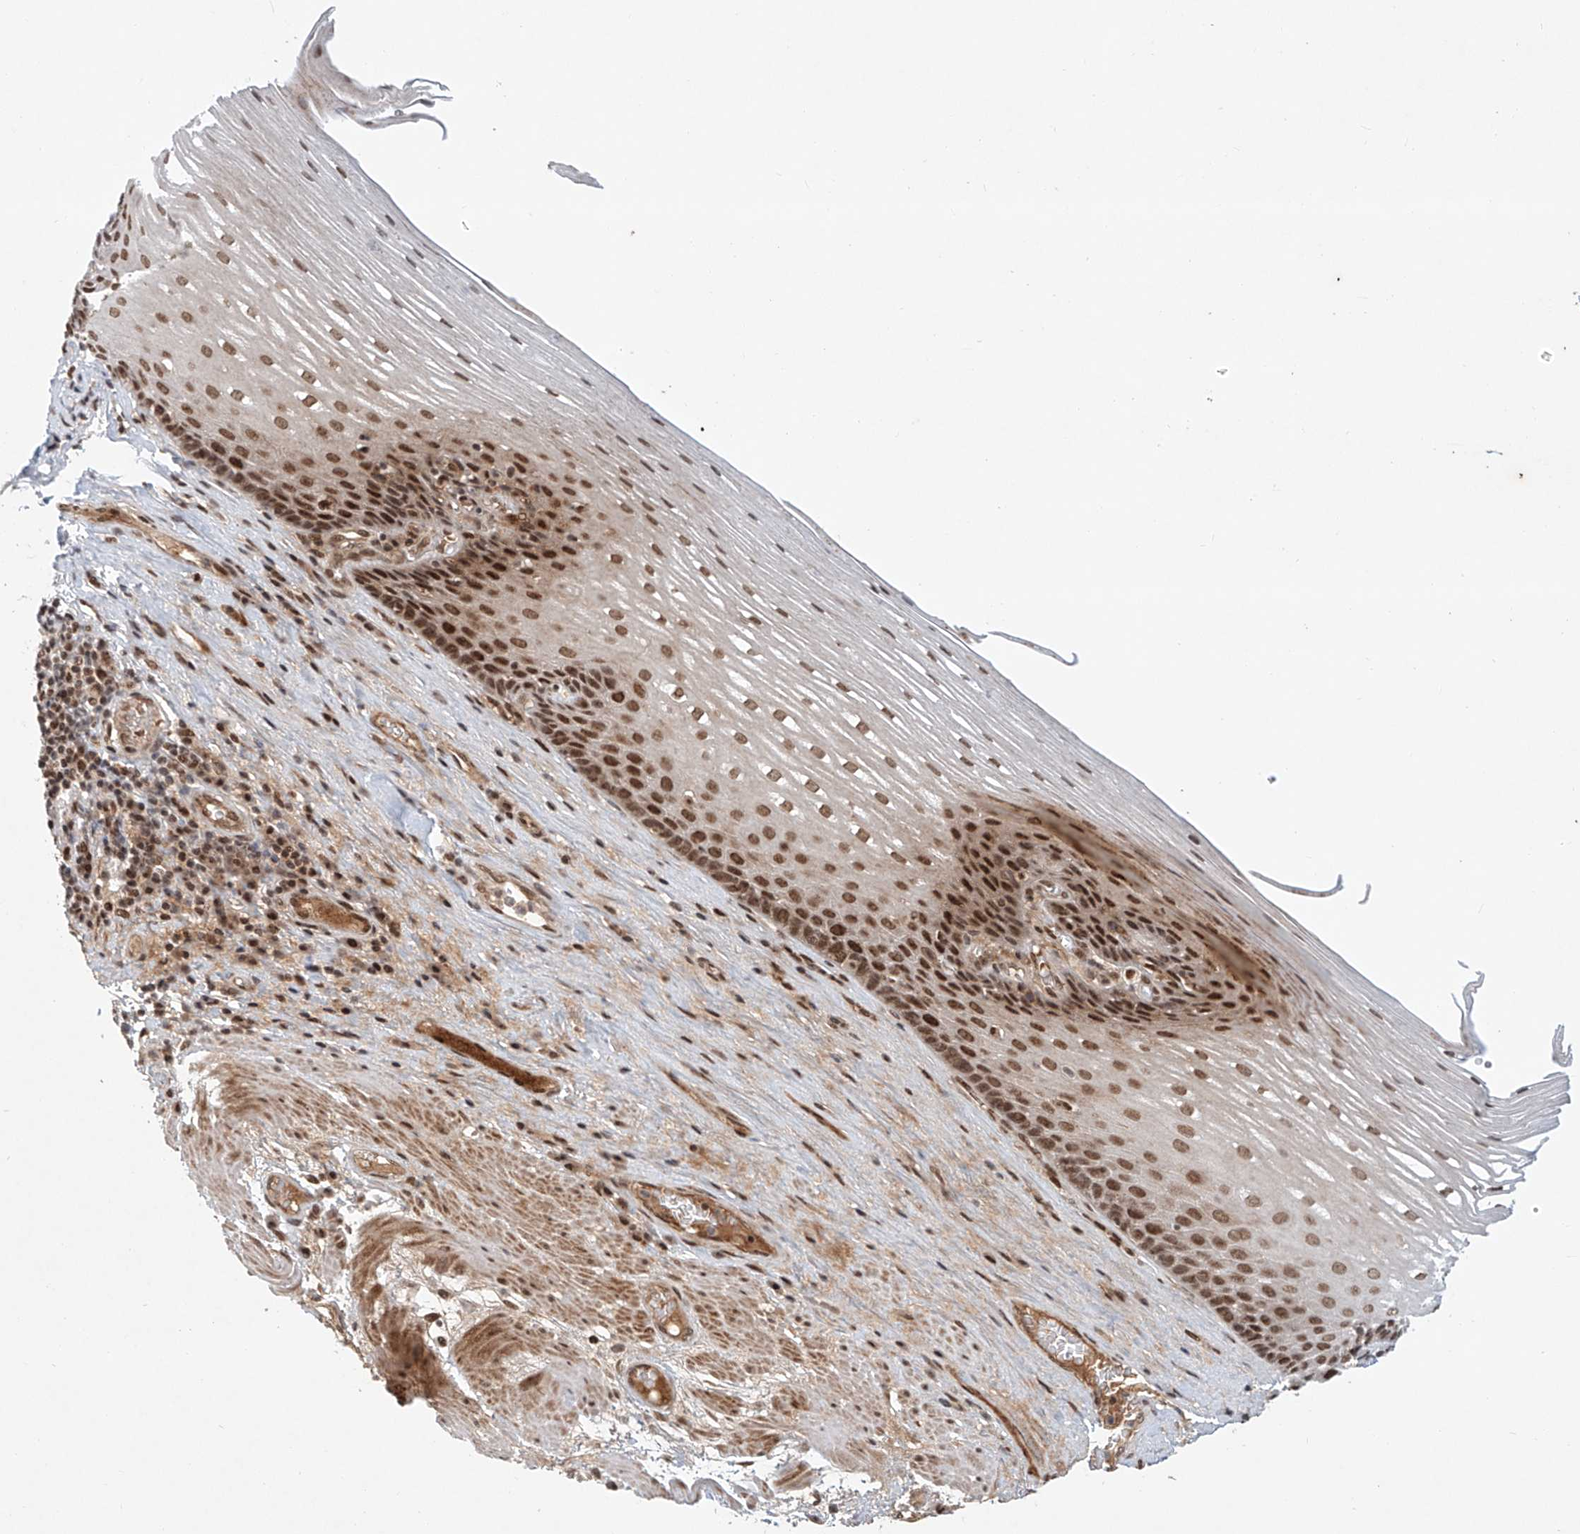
{"staining": {"intensity": "moderate", "quantity": ">75%", "location": "nuclear"}, "tissue": "esophagus", "cell_type": "Squamous epithelial cells", "image_type": "normal", "snomed": [{"axis": "morphology", "description": "Normal tissue, NOS"}, {"axis": "topography", "description": "Esophagus"}], "caption": "Protein expression analysis of benign esophagus displays moderate nuclear positivity in approximately >75% of squamous epithelial cells.", "gene": "ZNF470", "patient": {"sex": "male", "age": 62}}